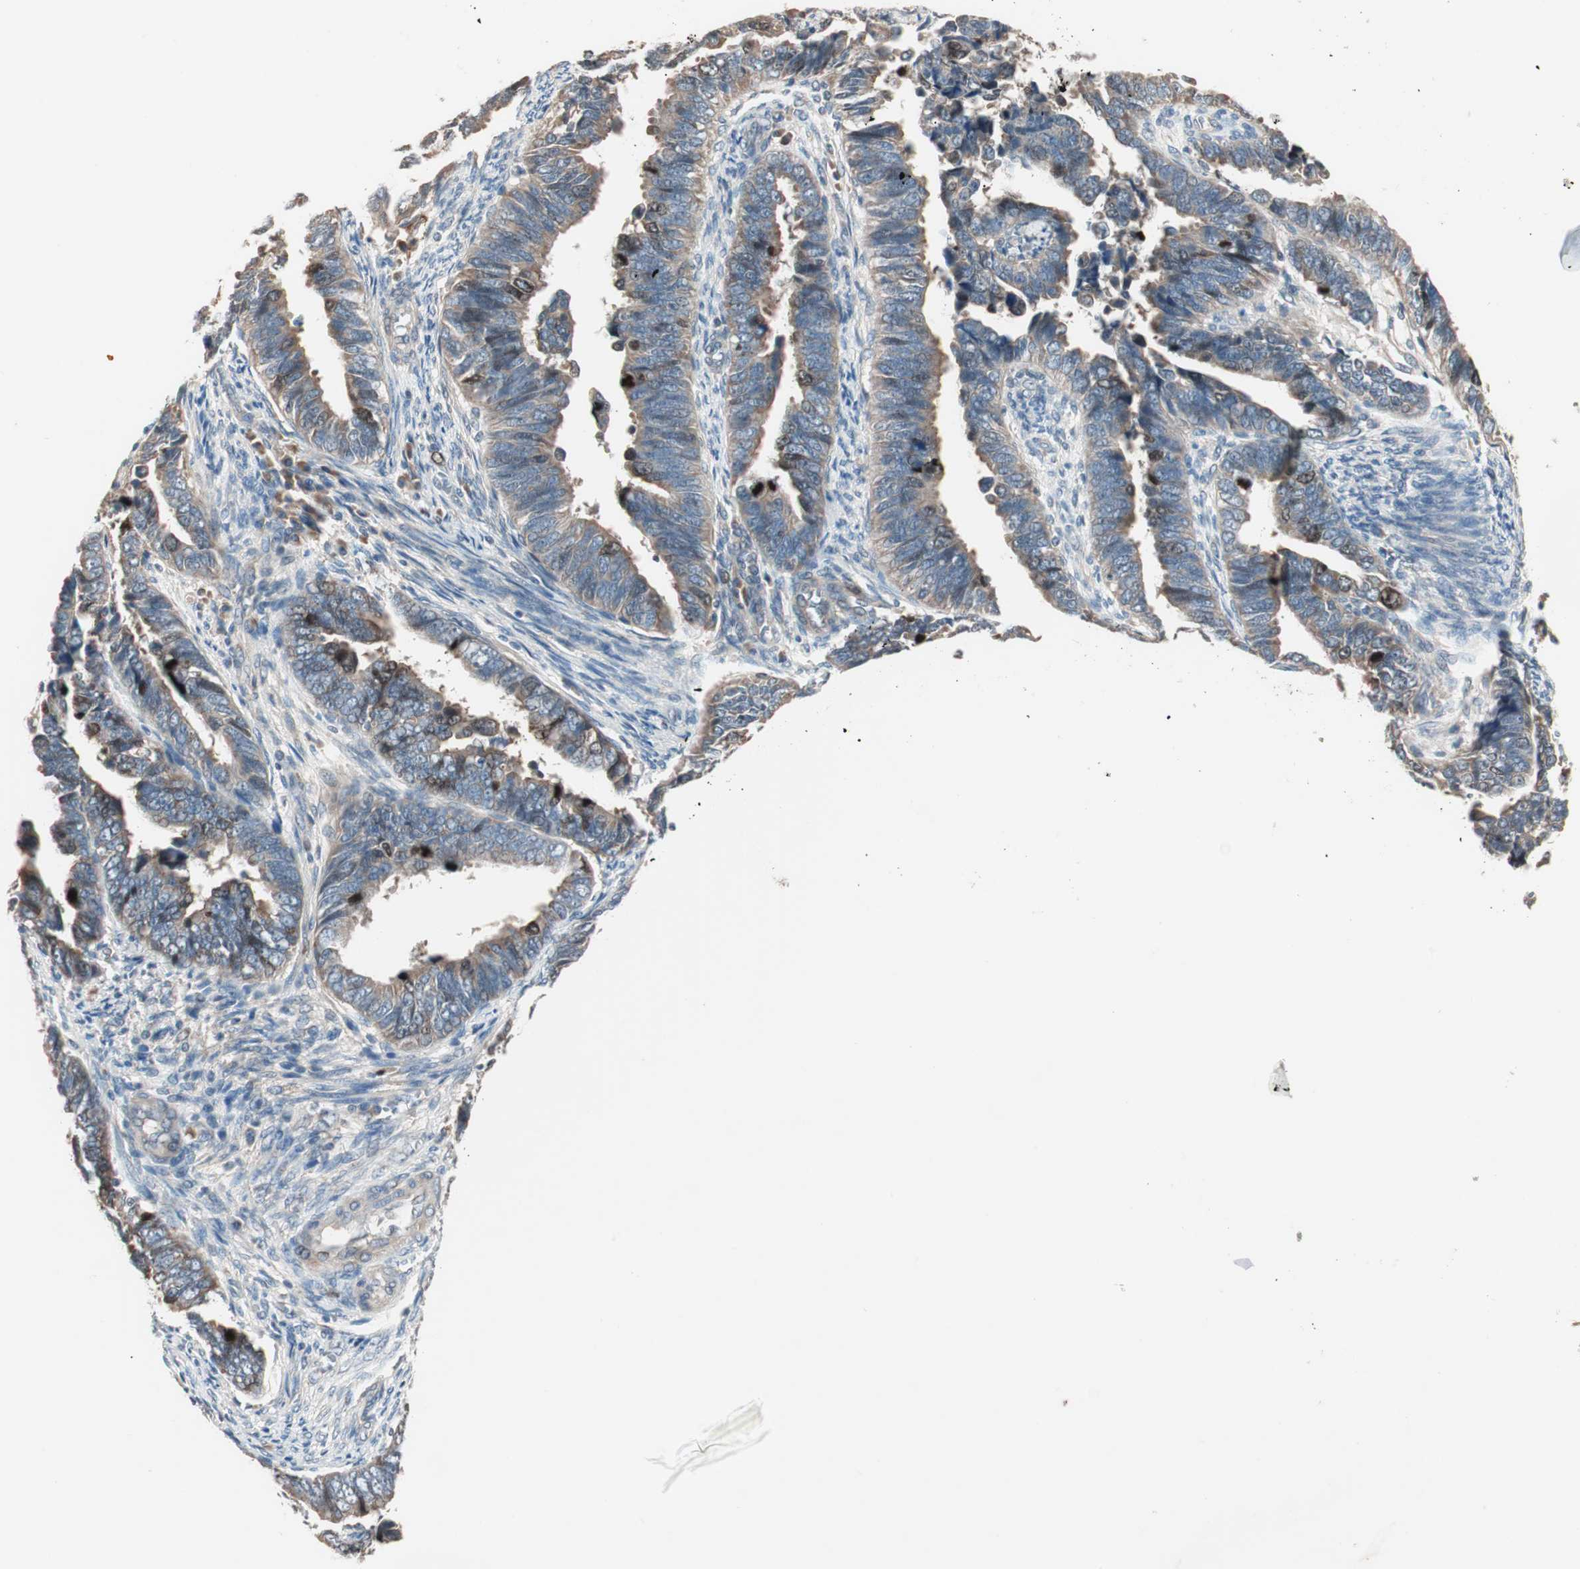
{"staining": {"intensity": "moderate", "quantity": ">75%", "location": "cytoplasmic/membranous"}, "tissue": "endometrial cancer", "cell_type": "Tumor cells", "image_type": "cancer", "snomed": [{"axis": "morphology", "description": "Adenocarcinoma, NOS"}, {"axis": "topography", "description": "Endometrium"}], "caption": "Protein expression analysis of human adenocarcinoma (endometrial) reveals moderate cytoplasmic/membranous positivity in approximately >75% of tumor cells.", "gene": "NFRKB", "patient": {"sex": "female", "age": 75}}